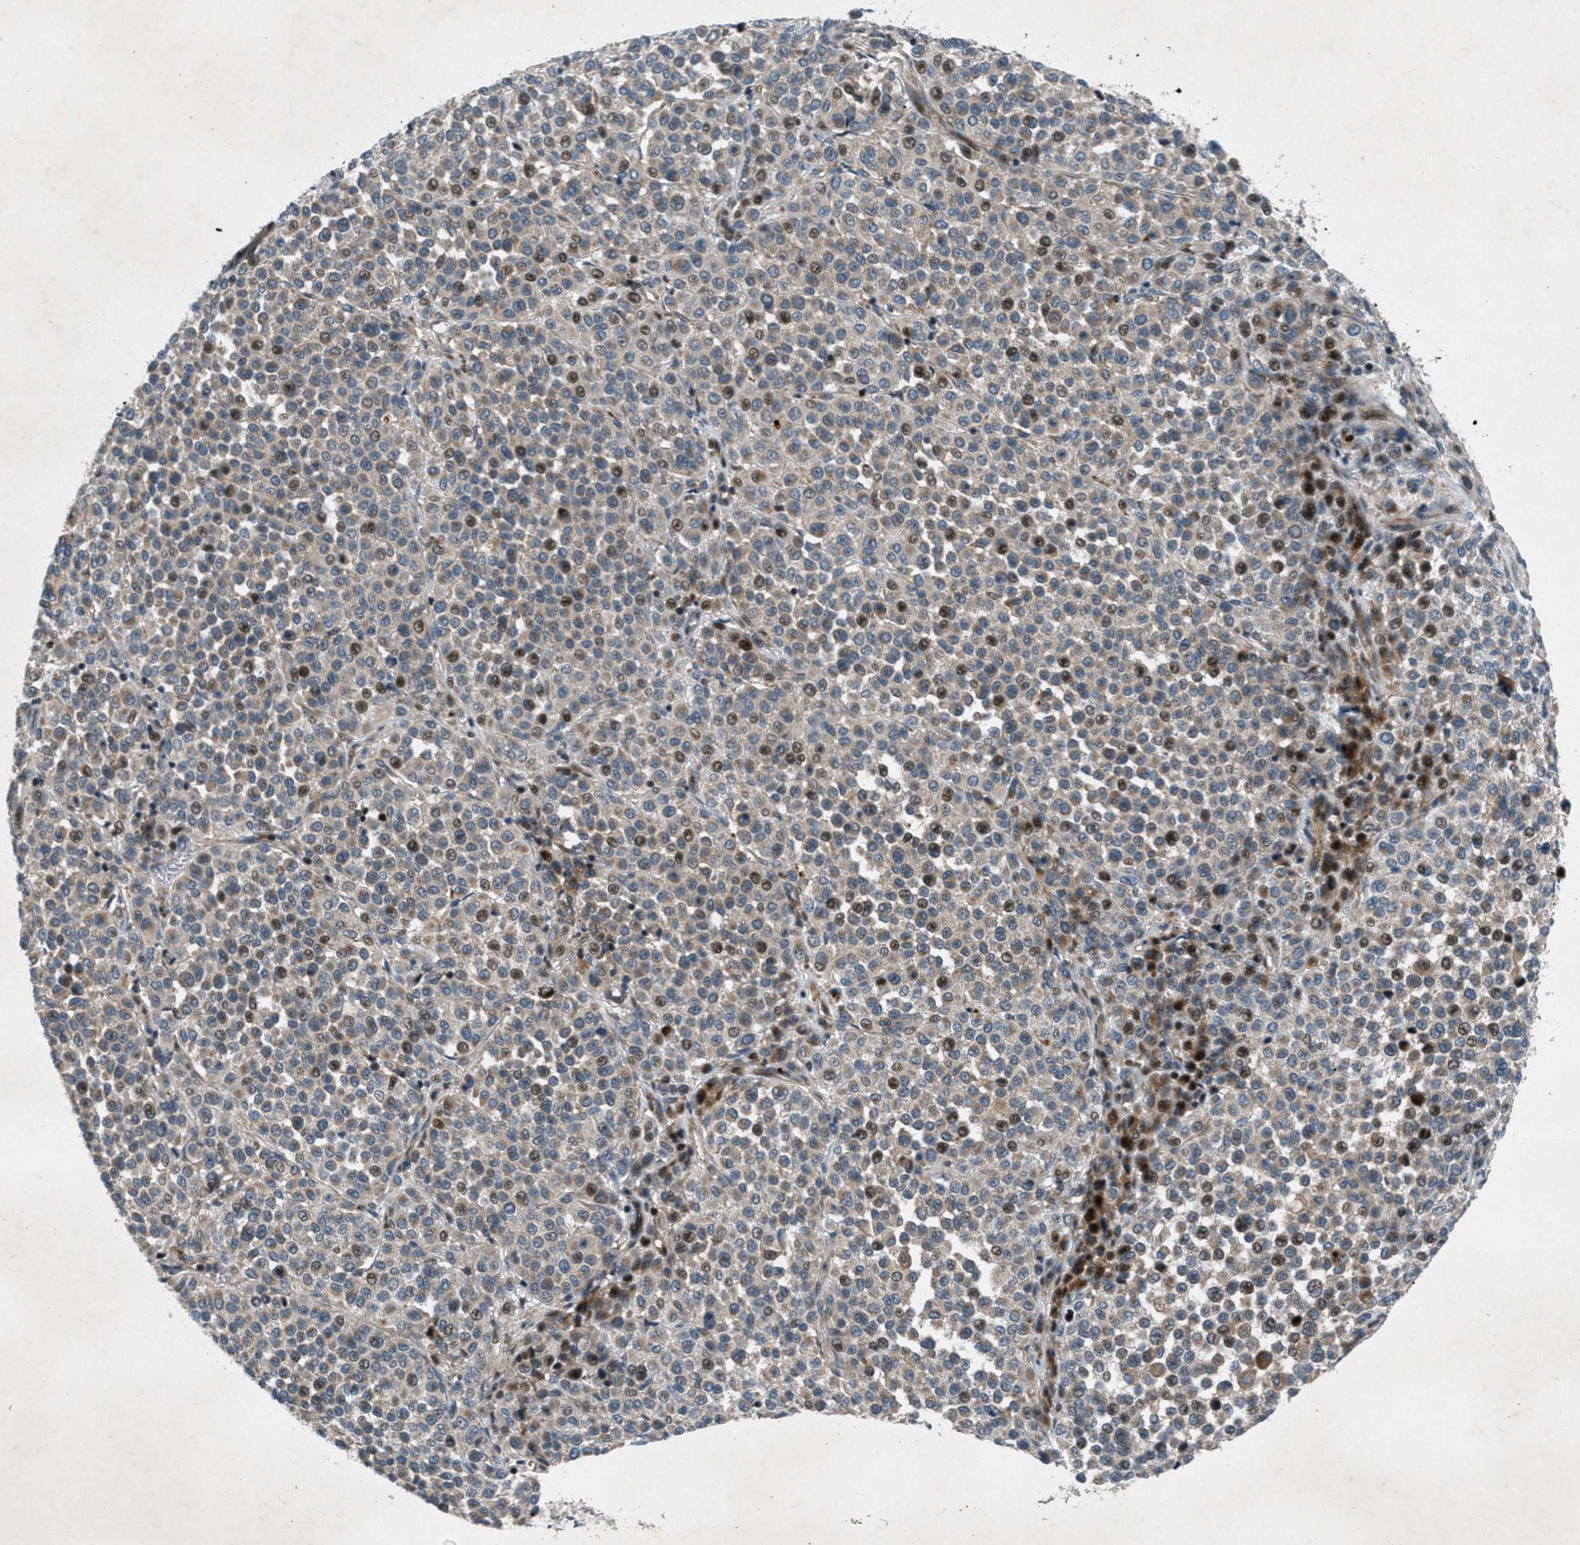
{"staining": {"intensity": "moderate", "quantity": "25%-75%", "location": "nuclear"}, "tissue": "melanoma", "cell_type": "Tumor cells", "image_type": "cancer", "snomed": [{"axis": "morphology", "description": "Malignant melanoma, Metastatic site"}, {"axis": "topography", "description": "Pancreas"}], "caption": "Malignant melanoma (metastatic site) stained with a brown dye exhibits moderate nuclear positive expression in approximately 25%-75% of tumor cells.", "gene": "CLEC2D", "patient": {"sex": "female", "age": 30}}